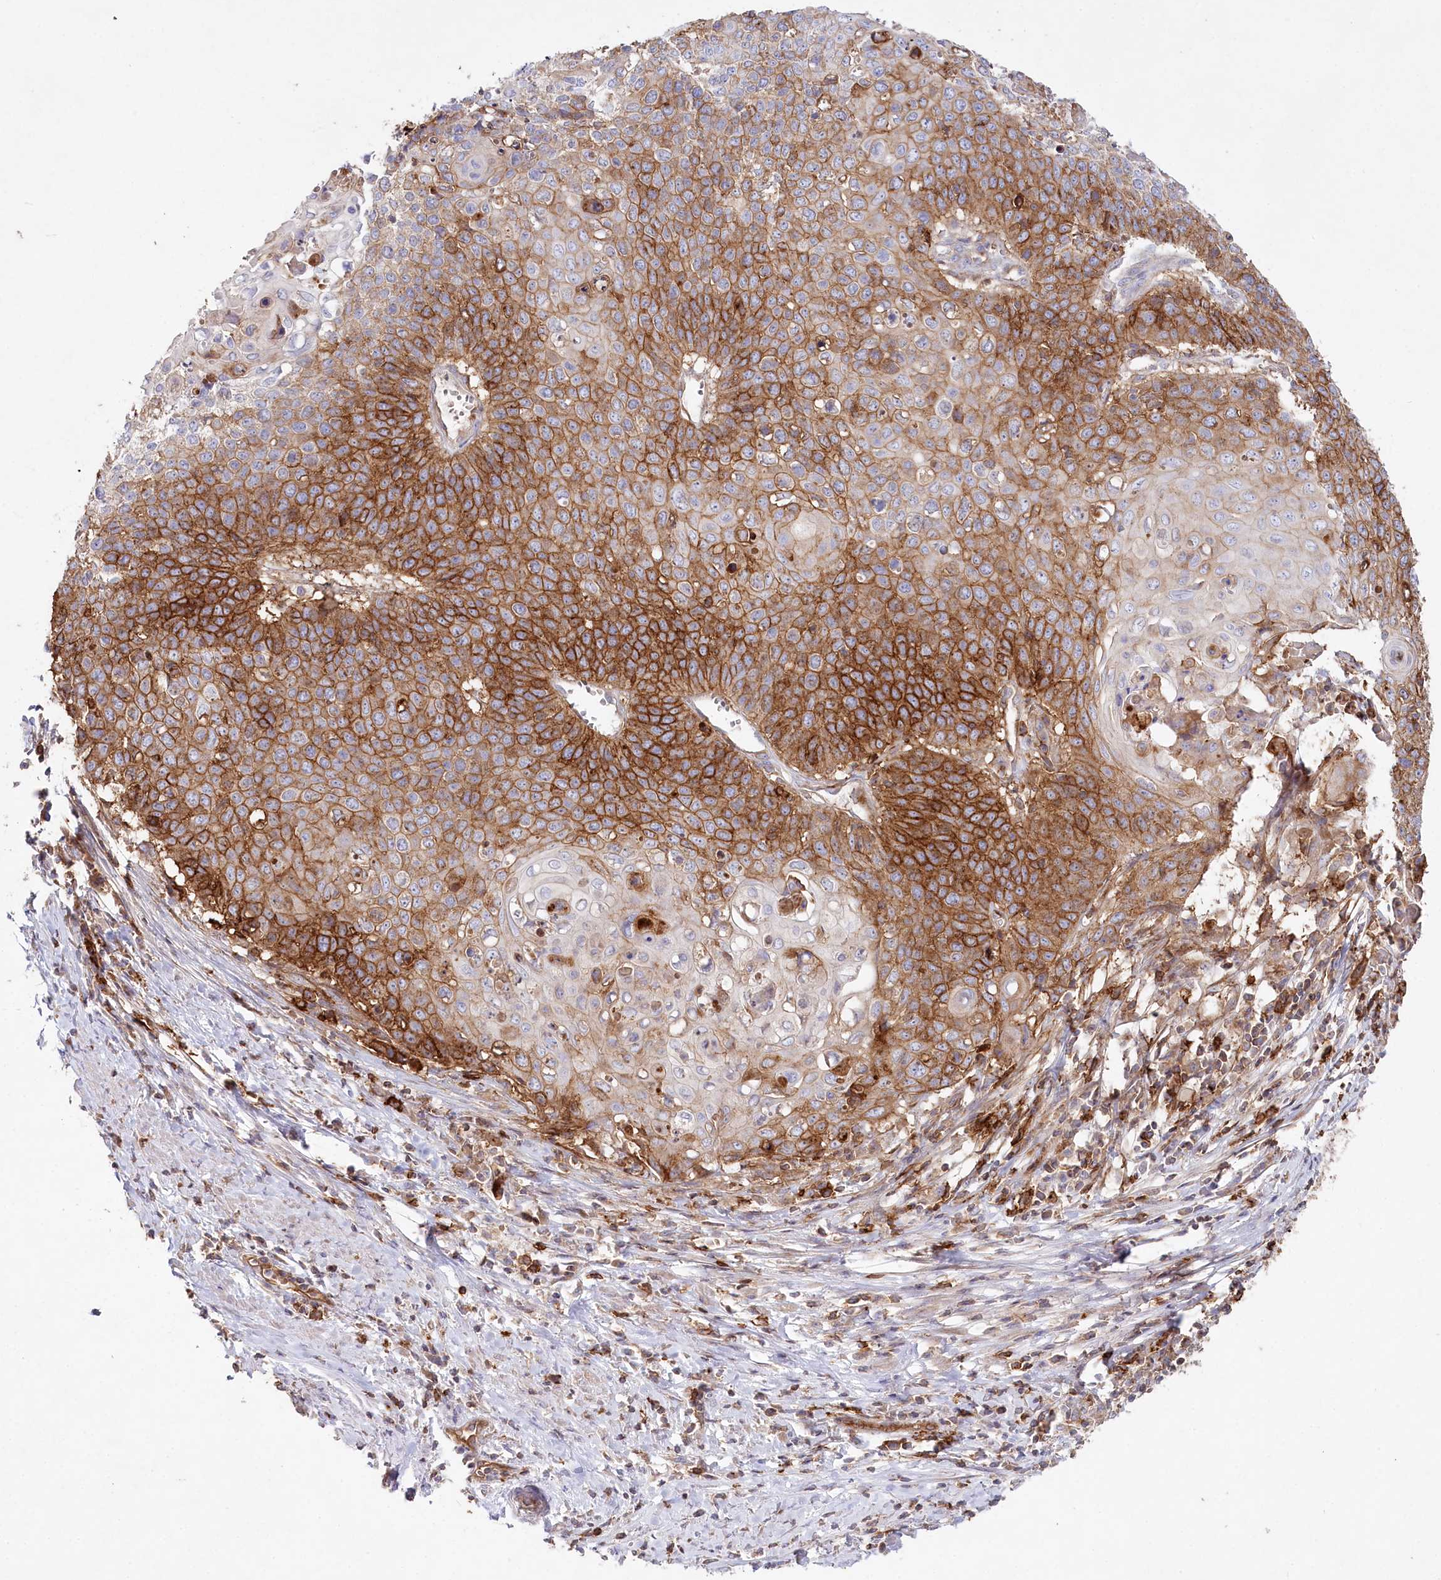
{"staining": {"intensity": "moderate", "quantity": ">75%", "location": "cytoplasmic/membranous"}, "tissue": "cervical cancer", "cell_type": "Tumor cells", "image_type": "cancer", "snomed": [{"axis": "morphology", "description": "Squamous cell carcinoma, NOS"}, {"axis": "topography", "description": "Cervix"}], "caption": "Immunohistochemical staining of human cervical squamous cell carcinoma shows medium levels of moderate cytoplasmic/membranous positivity in approximately >75% of tumor cells.", "gene": "RBP5", "patient": {"sex": "female", "age": 39}}